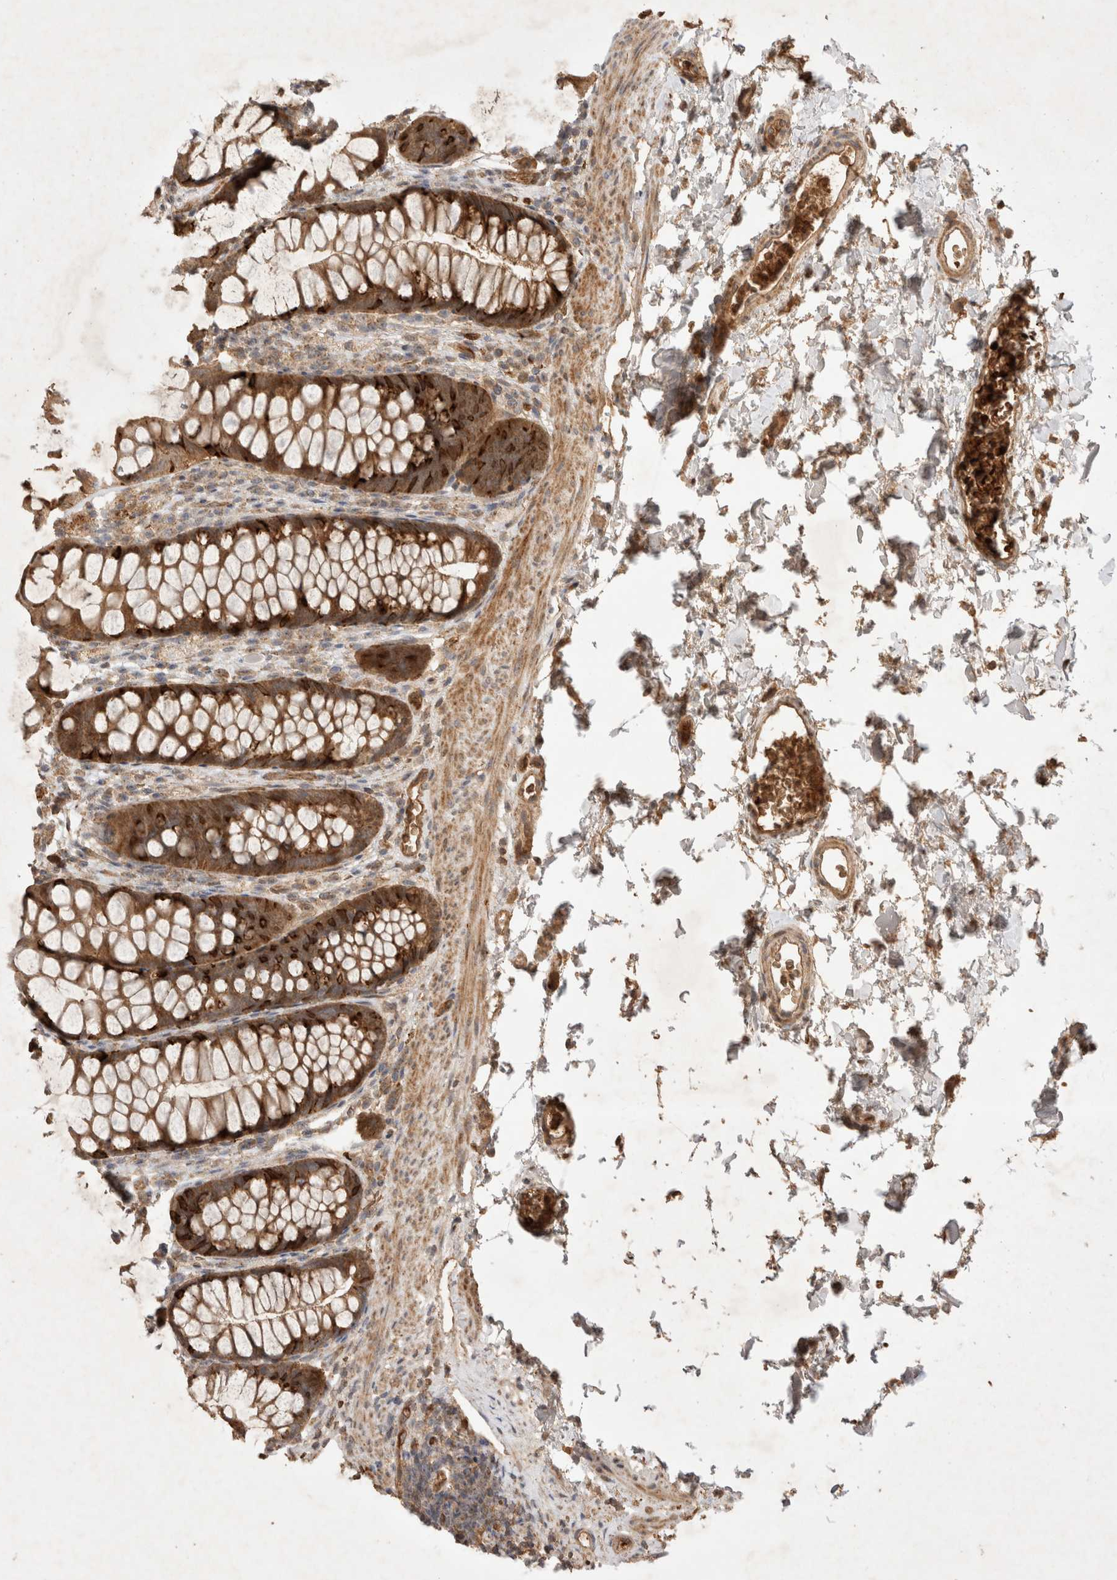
{"staining": {"intensity": "moderate", "quantity": ">75%", "location": "cytoplasmic/membranous"}, "tissue": "colon", "cell_type": "Endothelial cells", "image_type": "normal", "snomed": [{"axis": "morphology", "description": "Normal tissue, NOS"}, {"axis": "topography", "description": "Colon"}], "caption": "Benign colon was stained to show a protein in brown. There is medium levels of moderate cytoplasmic/membranous expression in about >75% of endothelial cells.", "gene": "FAM221A", "patient": {"sex": "female", "age": 62}}